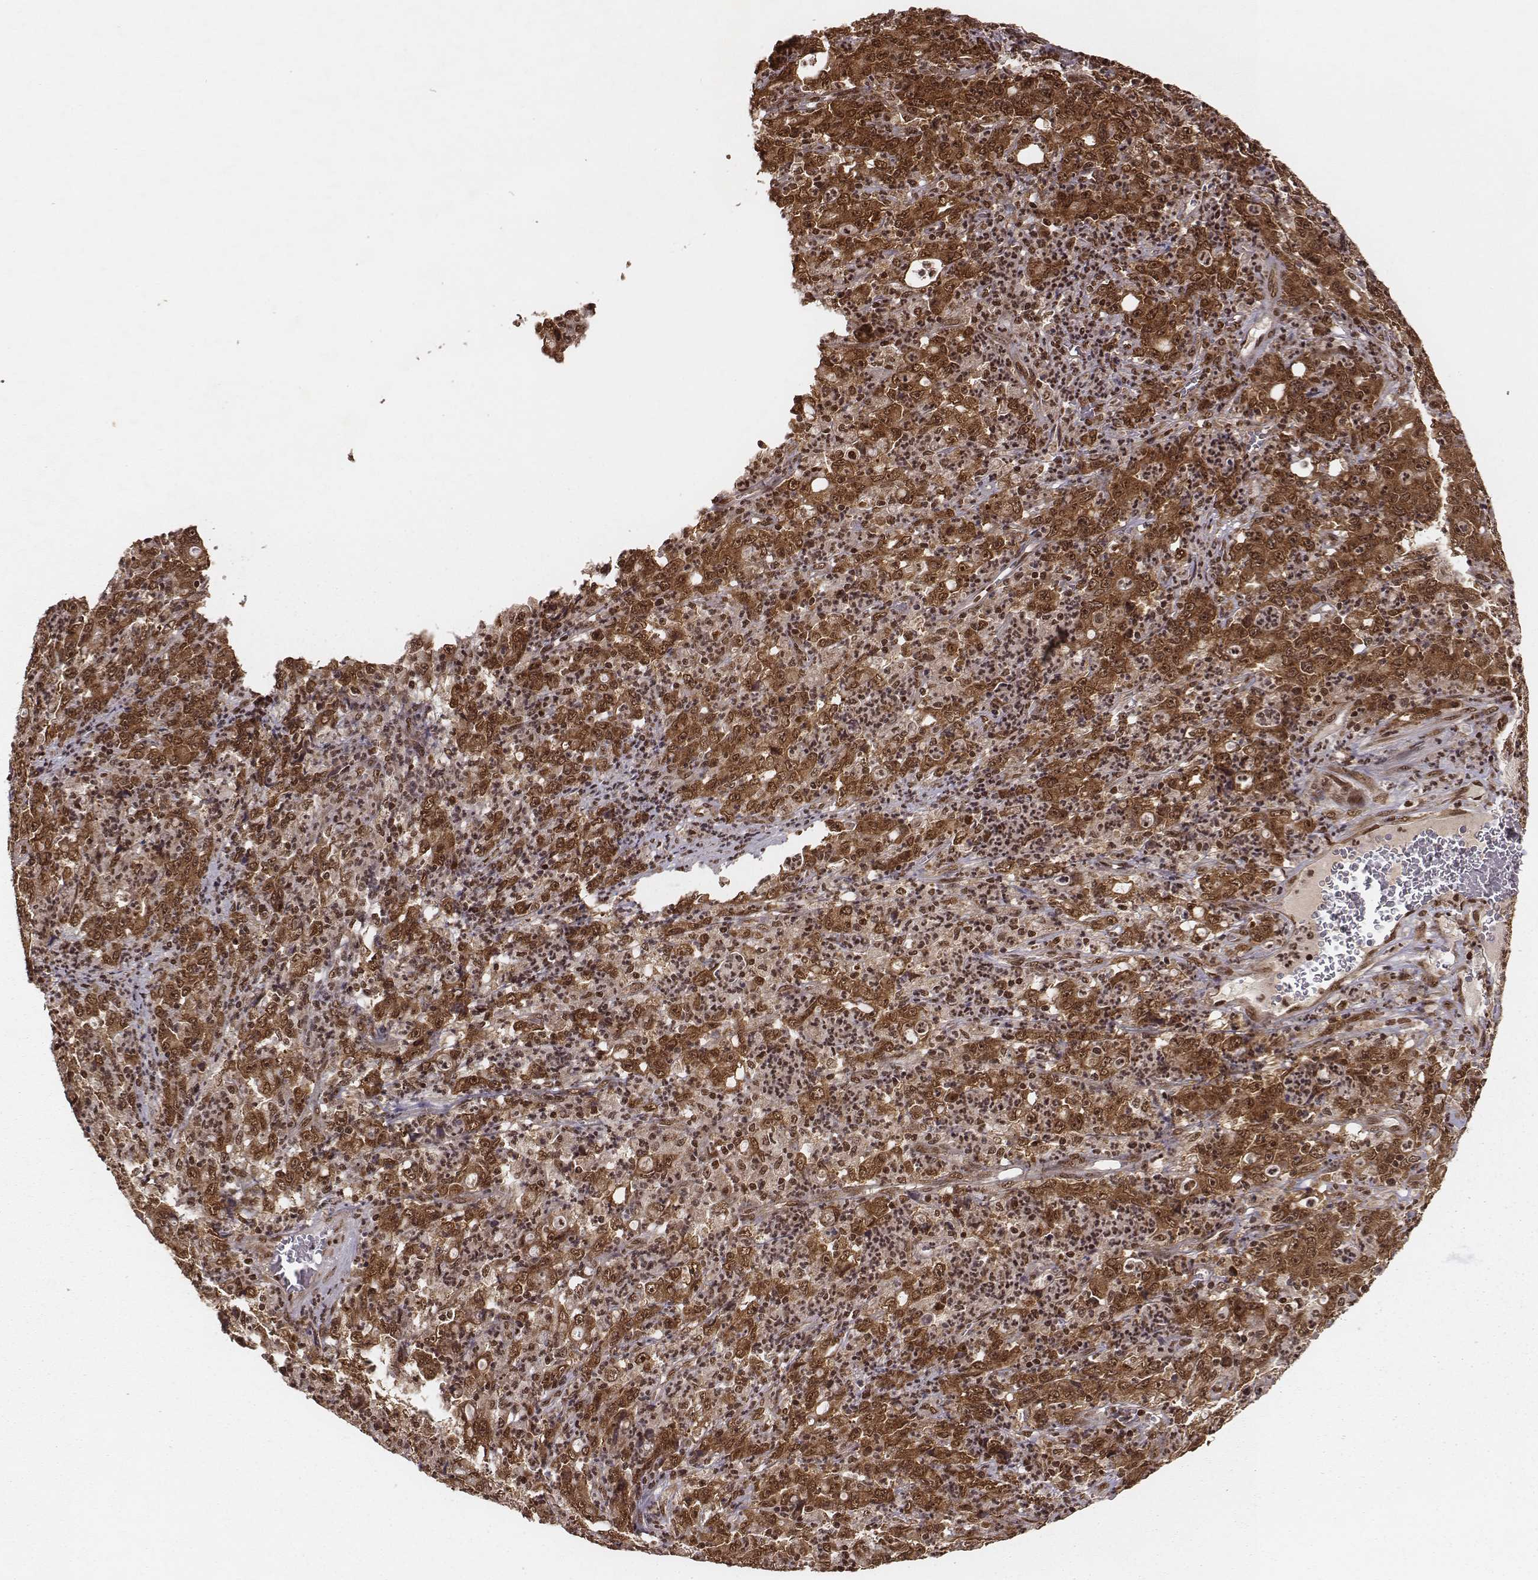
{"staining": {"intensity": "strong", "quantity": ">75%", "location": "cytoplasmic/membranous,nuclear"}, "tissue": "stomach cancer", "cell_type": "Tumor cells", "image_type": "cancer", "snomed": [{"axis": "morphology", "description": "Adenocarcinoma, NOS"}, {"axis": "topography", "description": "Stomach, lower"}], "caption": "This image exhibits immunohistochemistry staining of human stomach cancer (adenocarcinoma), with high strong cytoplasmic/membranous and nuclear positivity in approximately >75% of tumor cells.", "gene": "NFX1", "patient": {"sex": "female", "age": 71}}